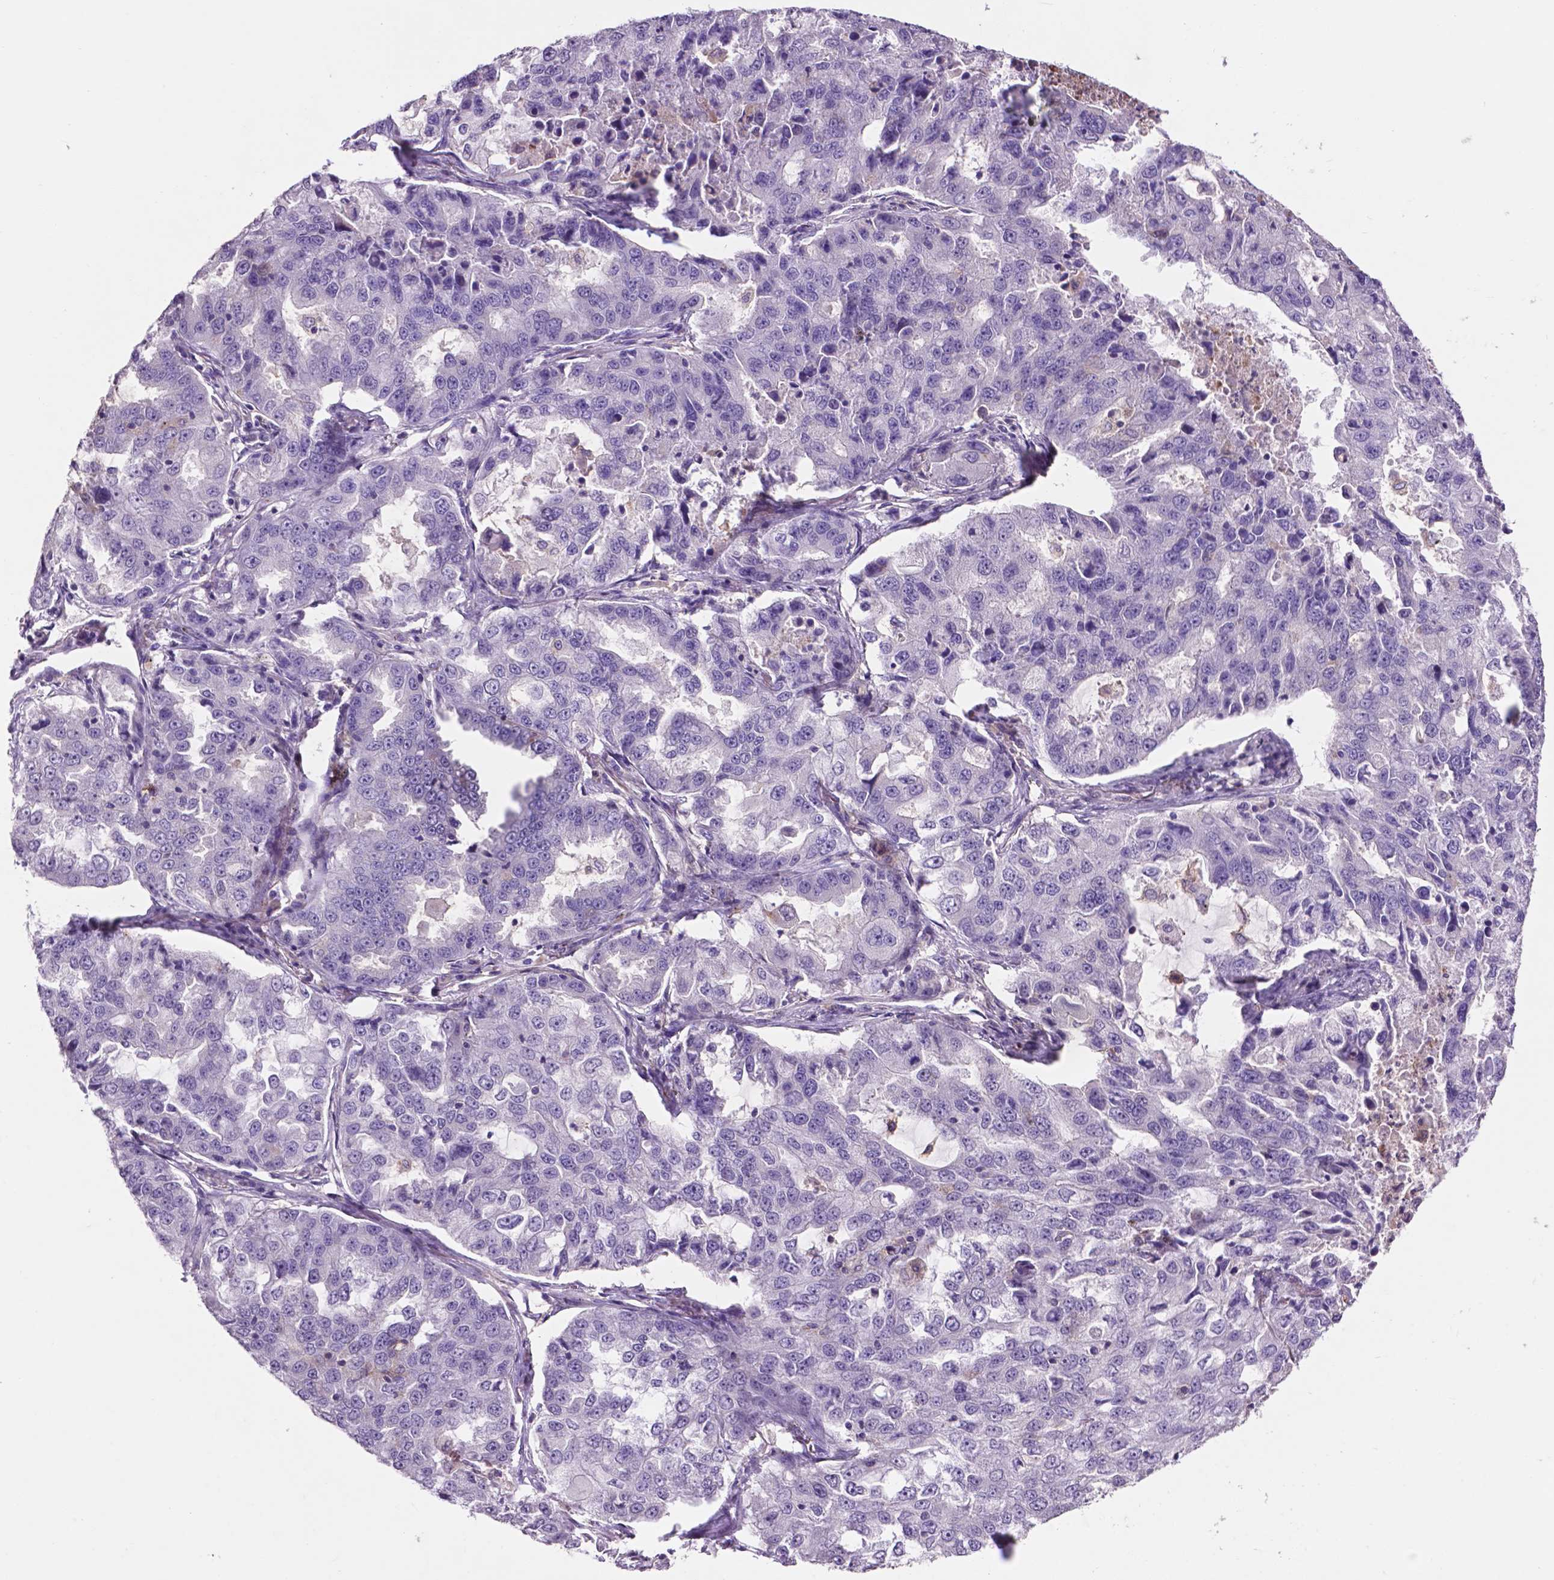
{"staining": {"intensity": "negative", "quantity": "none", "location": "none"}, "tissue": "lung cancer", "cell_type": "Tumor cells", "image_type": "cancer", "snomed": [{"axis": "morphology", "description": "Adenocarcinoma, NOS"}, {"axis": "topography", "description": "Lung"}], "caption": "Immunohistochemical staining of human lung adenocarcinoma displays no significant staining in tumor cells.", "gene": "PLSCR1", "patient": {"sex": "female", "age": 61}}